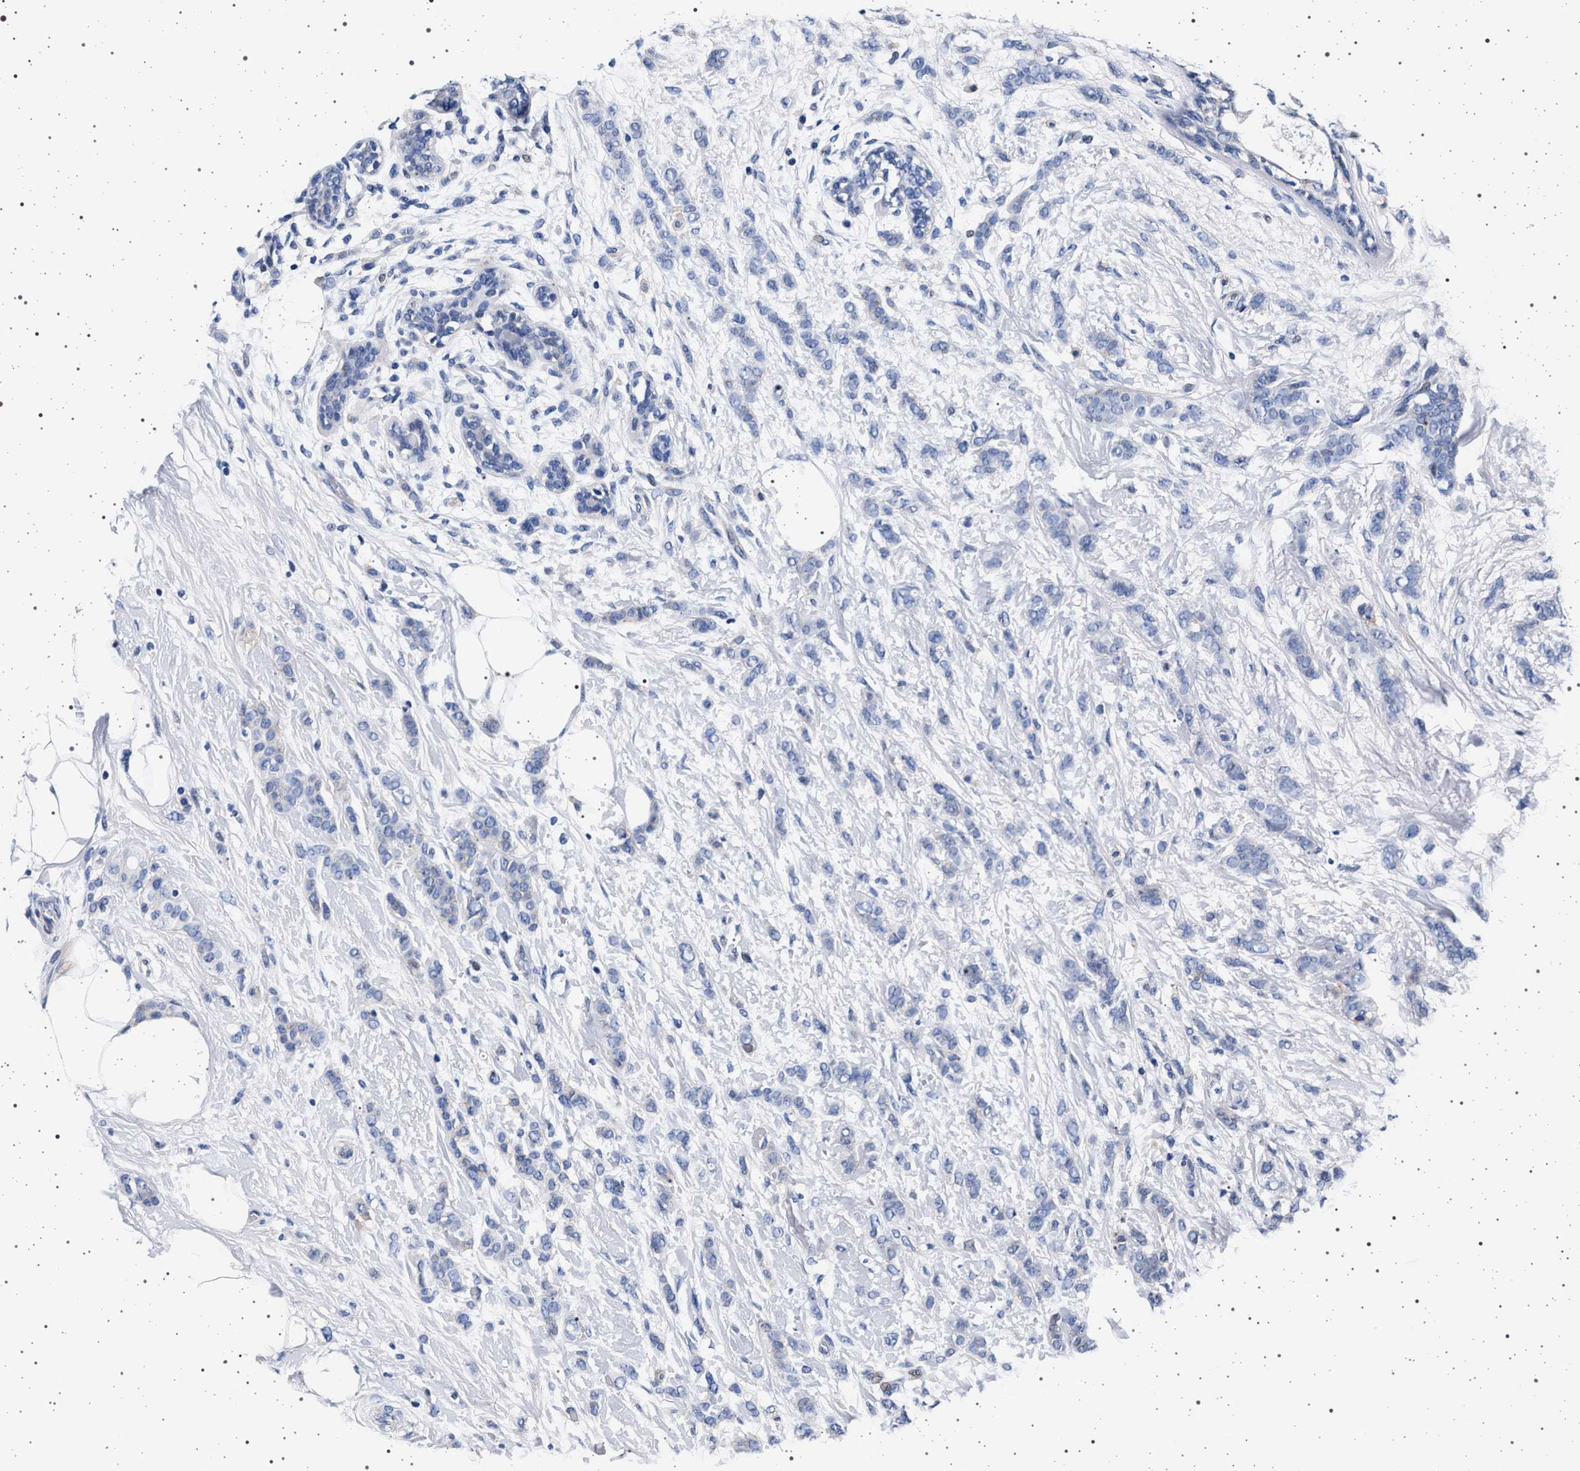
{"staining": {"intensity": "negative", "quantity": "none", "location": "none"}, "tissue": "breast cancer", "cell_type": "Tumor cells", "image_type": "cancer", "snomed": [{"axis": "morphology", "description": "Lobular carcinoma, in situ"}, {"axis": "morphology", "description": "Lobular carcinoma"}, {"axis": "topography", "description": "Breast"}], "caption": "High magnification brightfield microscopy of breast cancer (lobular carcinoma in situ) stained with DAB (brown) and counterstained with hematoxylin (blue): tumor cells show no significant staining.", "gene": "SLC9A1", "patient": {"sex": "female", "age": 41}}